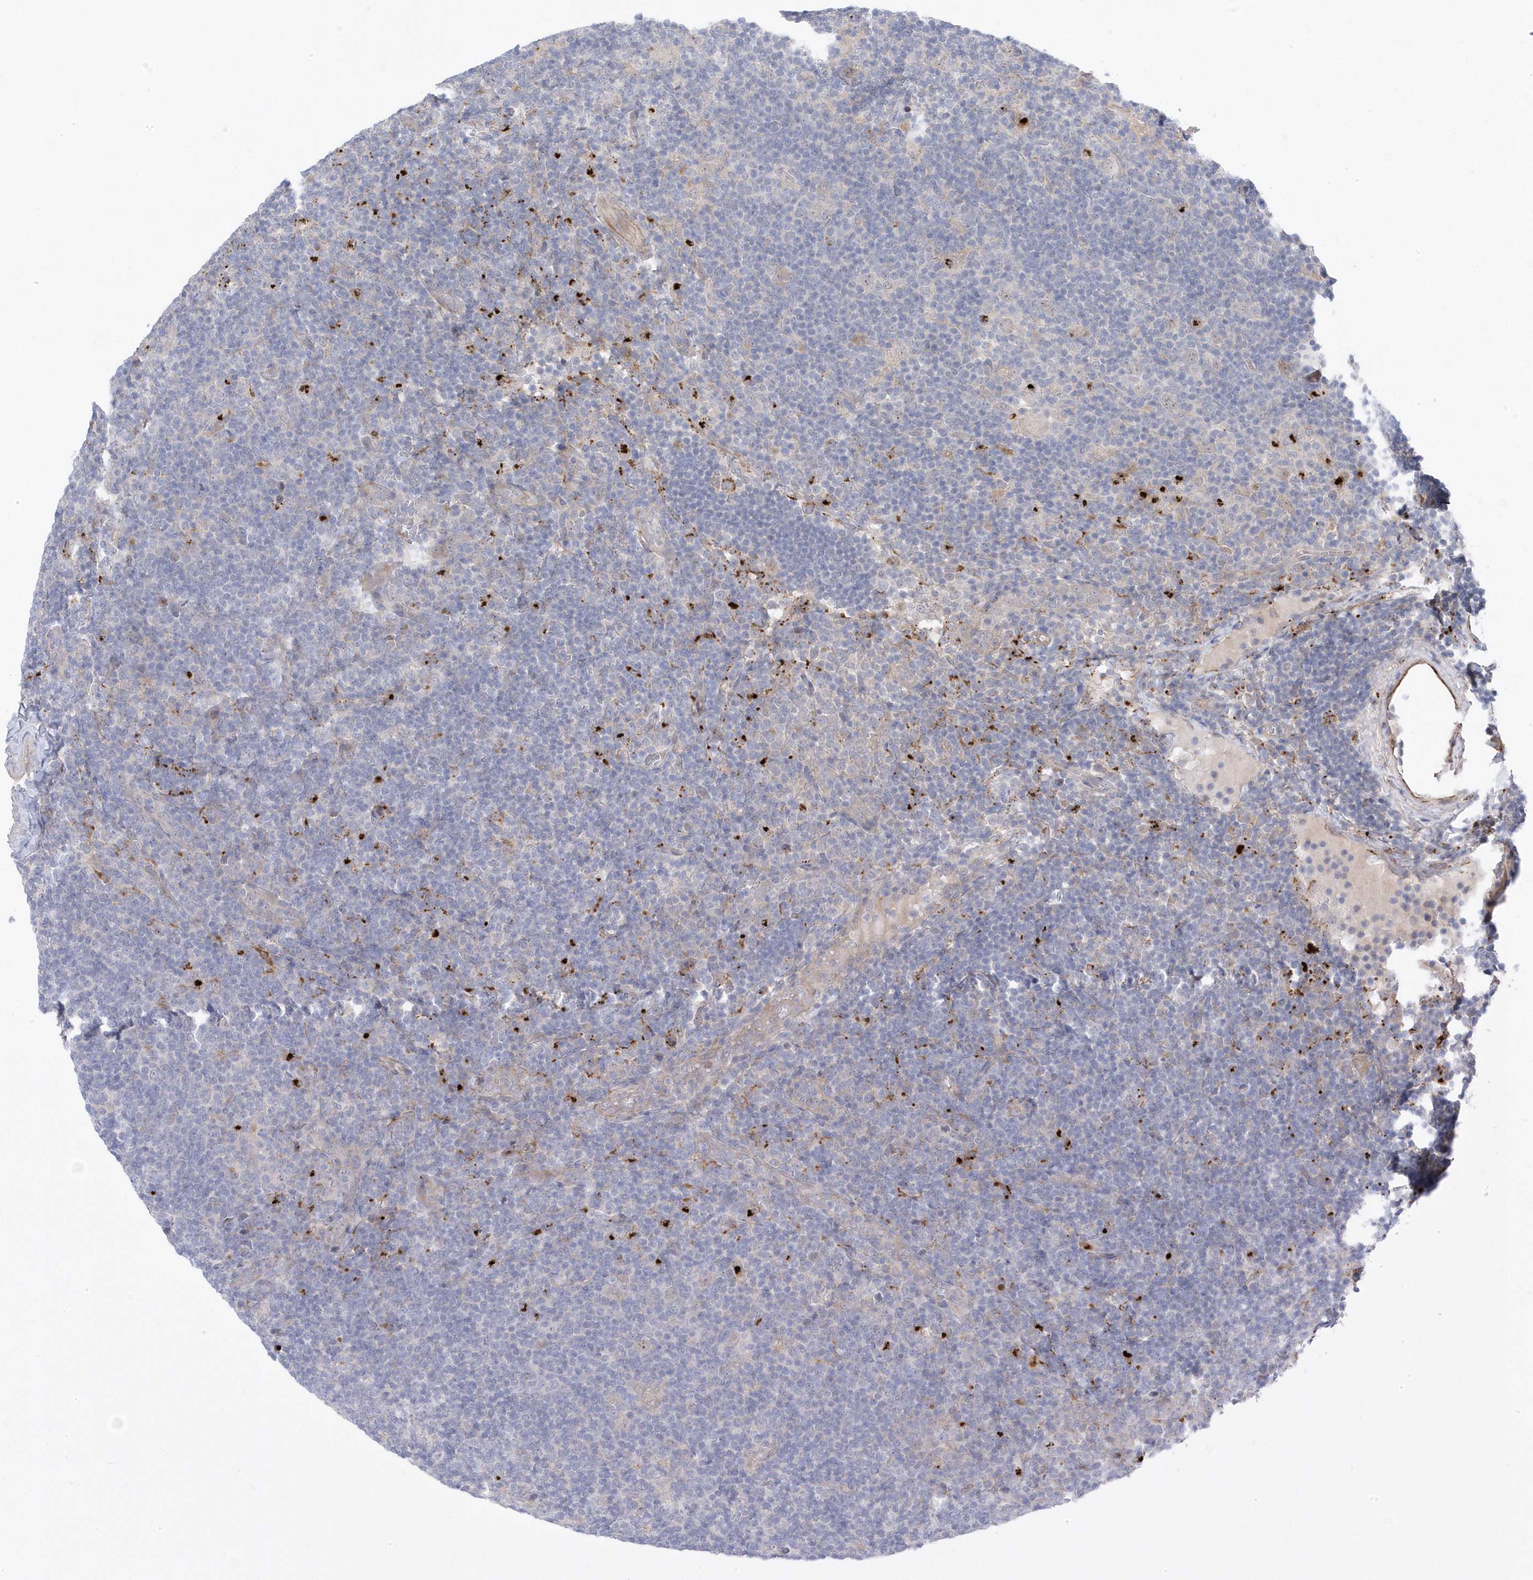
{"staining": {"intensity": "negative", "quantity": "none", "location": "none"}, "tissue": "lymphoma", "cell_type": "Tumor cells", "image_type": "cancer", "snomed": [{"axis": "morphology", "description": "Hodgkin's disease, NOS"}, {"axis": "topography", "description": "Lymph node"}], "caption": "The IHC photomicrograph has no significant staining in tumor cells of Hodgkin's disease tissue. The staining was performed using DAB to visualize the protein expression in brown, while the nuclei were stained in blue with hematoxylin (Magnification: 20x).", "gene": "ANAPC1", "patient": {"sex": "female", "age": 57}}